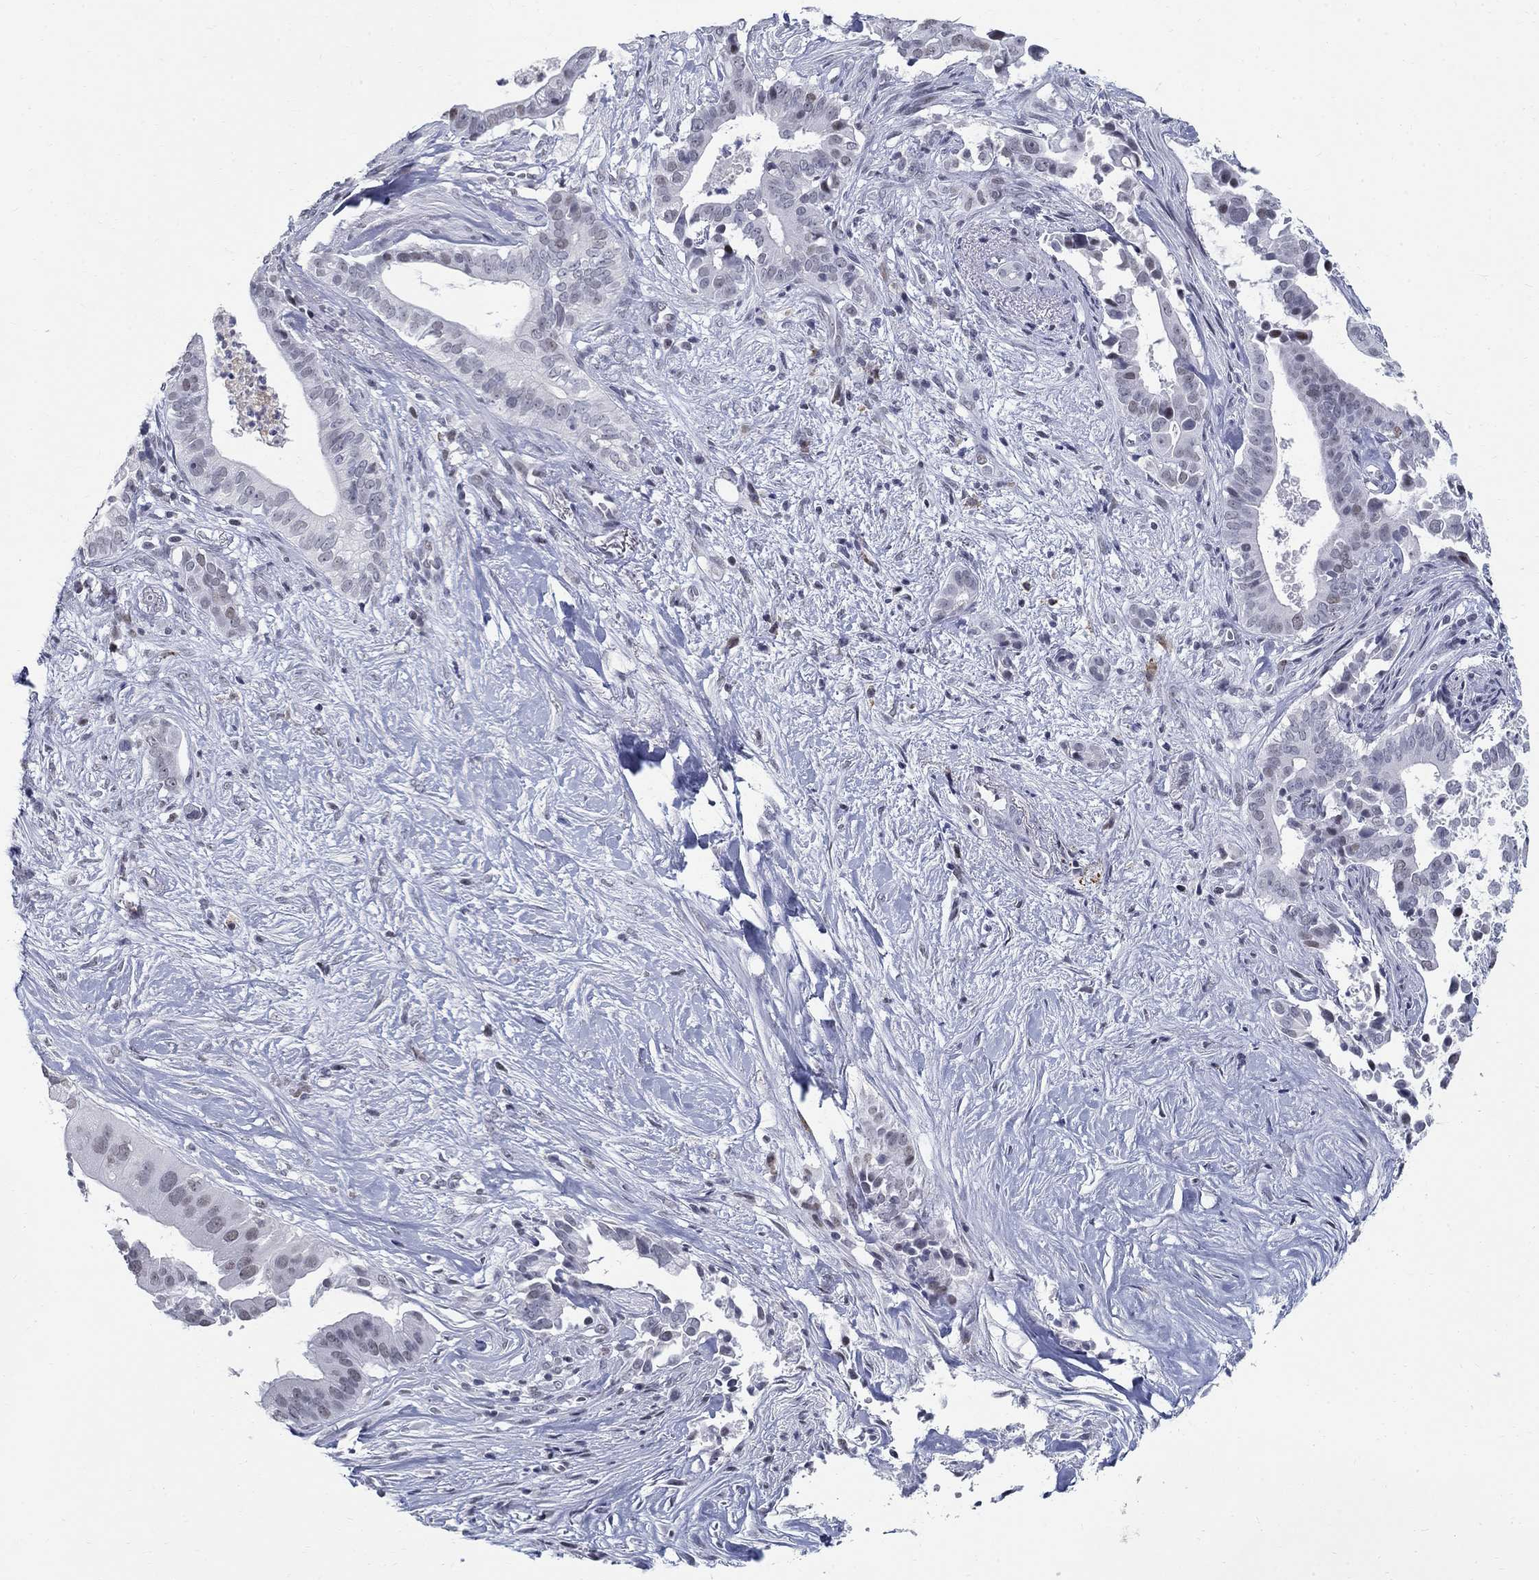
{"staining": {"intensity": "negative", "quantity": "none", "location": "none"}, "tissue": "pancreatic cancer", "cell_type": "Tumor cells", "image_type": "cancer", "snomed": [{"axis": "morphology", "description": "Adenocarcinoma, NOS"}, {"axis": "topography", "description": "Pancreas"}], "caption": "High magnification brightfield microscopy of pancreatic cancer (adenocarcinoma) stained with DAB (brown) and counterstained with hematoxylin (blue): tumor cells show no significant positivity.", "gene": "BHLHE22", "patient": {"sex": "male", "age": 61}}